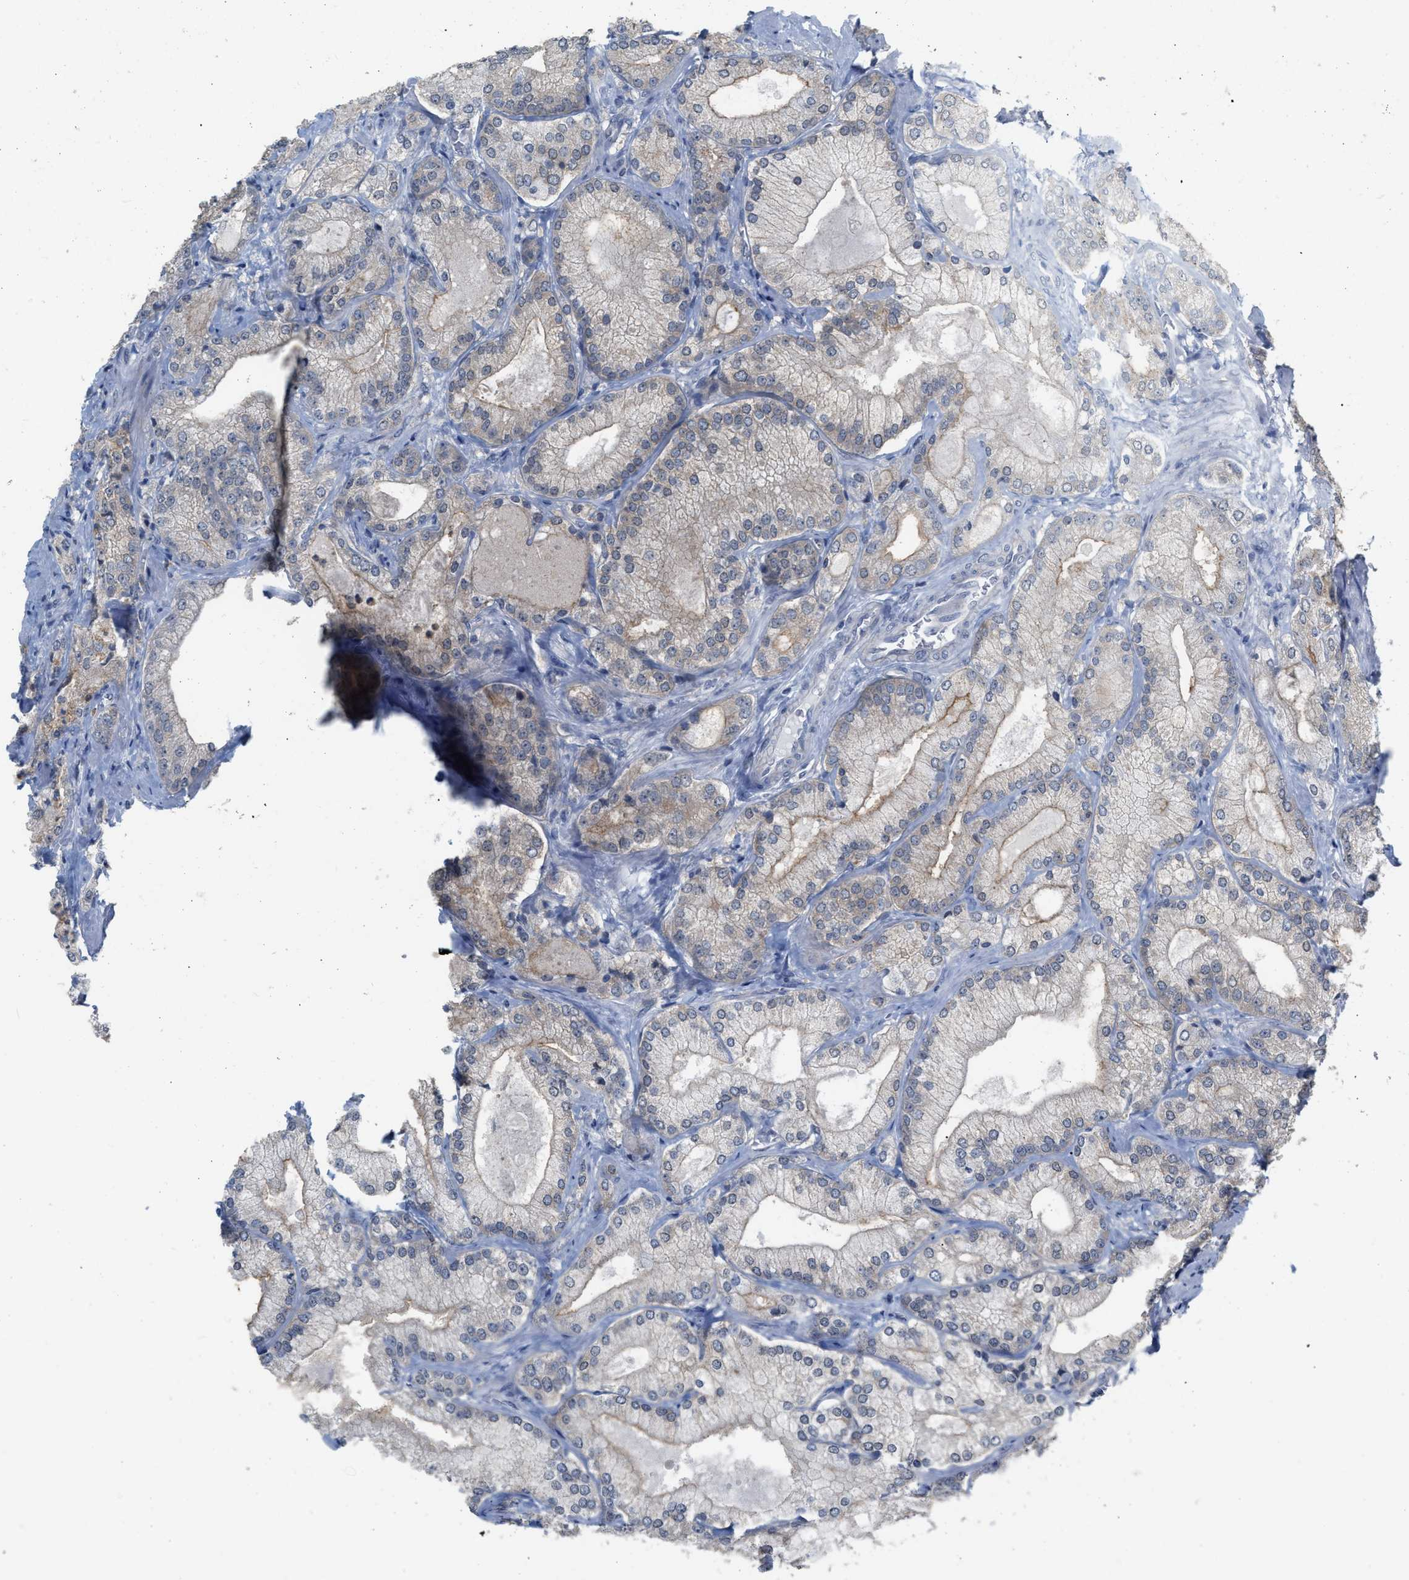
{"staining": {"intensity": "moderate", "quantity": "25%-75%", "location": "cytoplasmic/membranous"}, "tissue": "prostate cancer", "cell_type": "Tumor cells", "image_type": "cancer", "snomed": [{"axis": "morphology", "description": "Adenocarcinoma, Low grade"}, {"axis": "topography", "description": "Prostate"}], "caption": "Moderate cytoplasmic/membranous staining for a protein is identified in about 25%-75% of tumor cells of prostate cancer (adenocarcinoma (low-grade)) using immunohistochemistry (IHC).", "gene": "BAIAP2L1", "patient": {"sex": "male", "age": 65}}